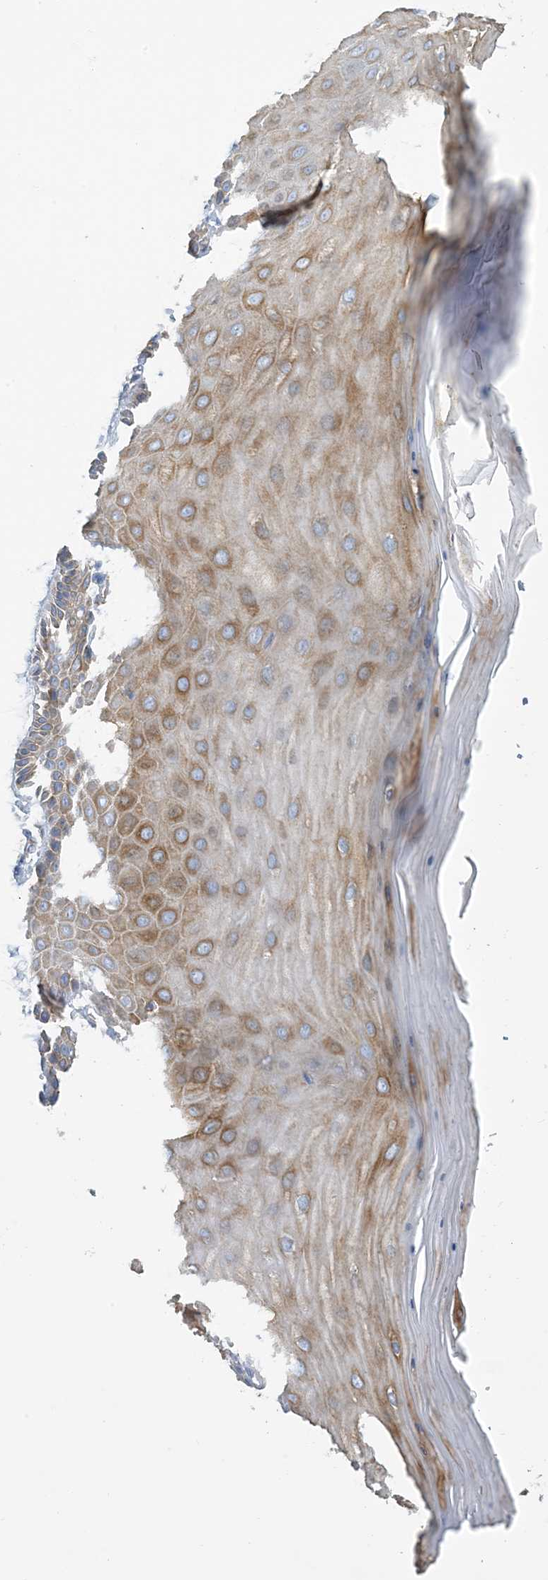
{"staining": {"intensity": "moderate", "quantity": ">75%", "location": "cytoplasmic/membranous"}, "tissue": "cervix", "cell_type": "Glandular cells", "image_type": "normal", "snomed": [{"axis": "morphology", "description": "Normal tissue, NOS"}, {"axis": "topography", "description": "Cervix"}], "caption": "A brown stain shows moderate cytoplasmic/membranous staining of a protein in glandular cells of normal human cervix. (DAB (3,3'-diaminobenzidine) = brown stain, brightfield microscopy at high magnification).", "gene": "CALHM5", "patient": {"sex": "female", "age": 55}}